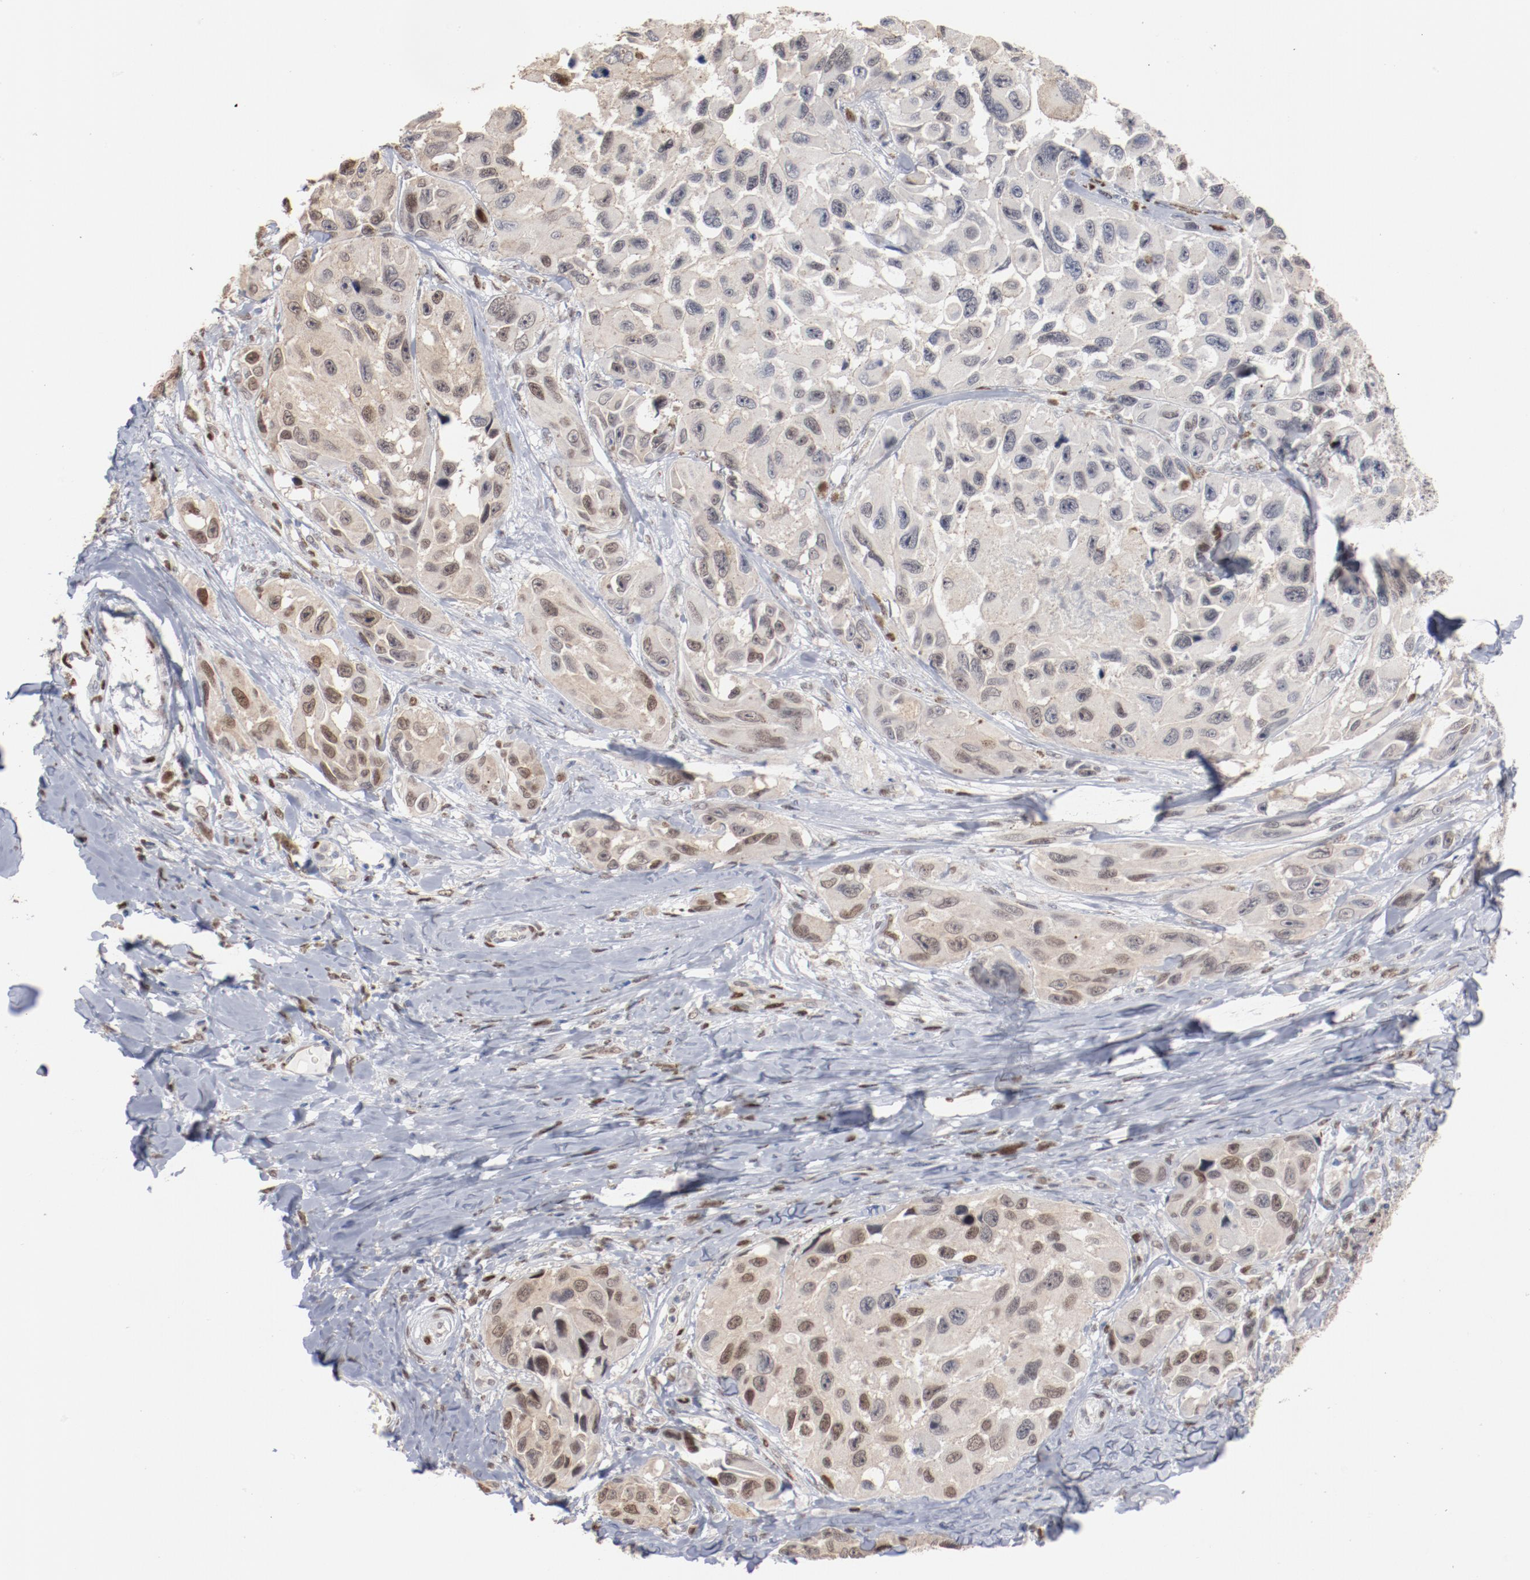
{"staining": {"intensity": "weak", "quantity": "<25%", "location": "nuclear"}, "tissue": "melanoma", "cell_type": "Tumor cells", "image_type": "cancer", "snomed": [{"axis": "morphology", "description": "Malignant melanoma, NOS"}, {"axis": "topography", "description": "Skin"}], "caption": "Tumor cells are negative for brown protein staining in melanoma.", "gene": "ZEB2", "patient": {"sex": "female", "age": 73}}